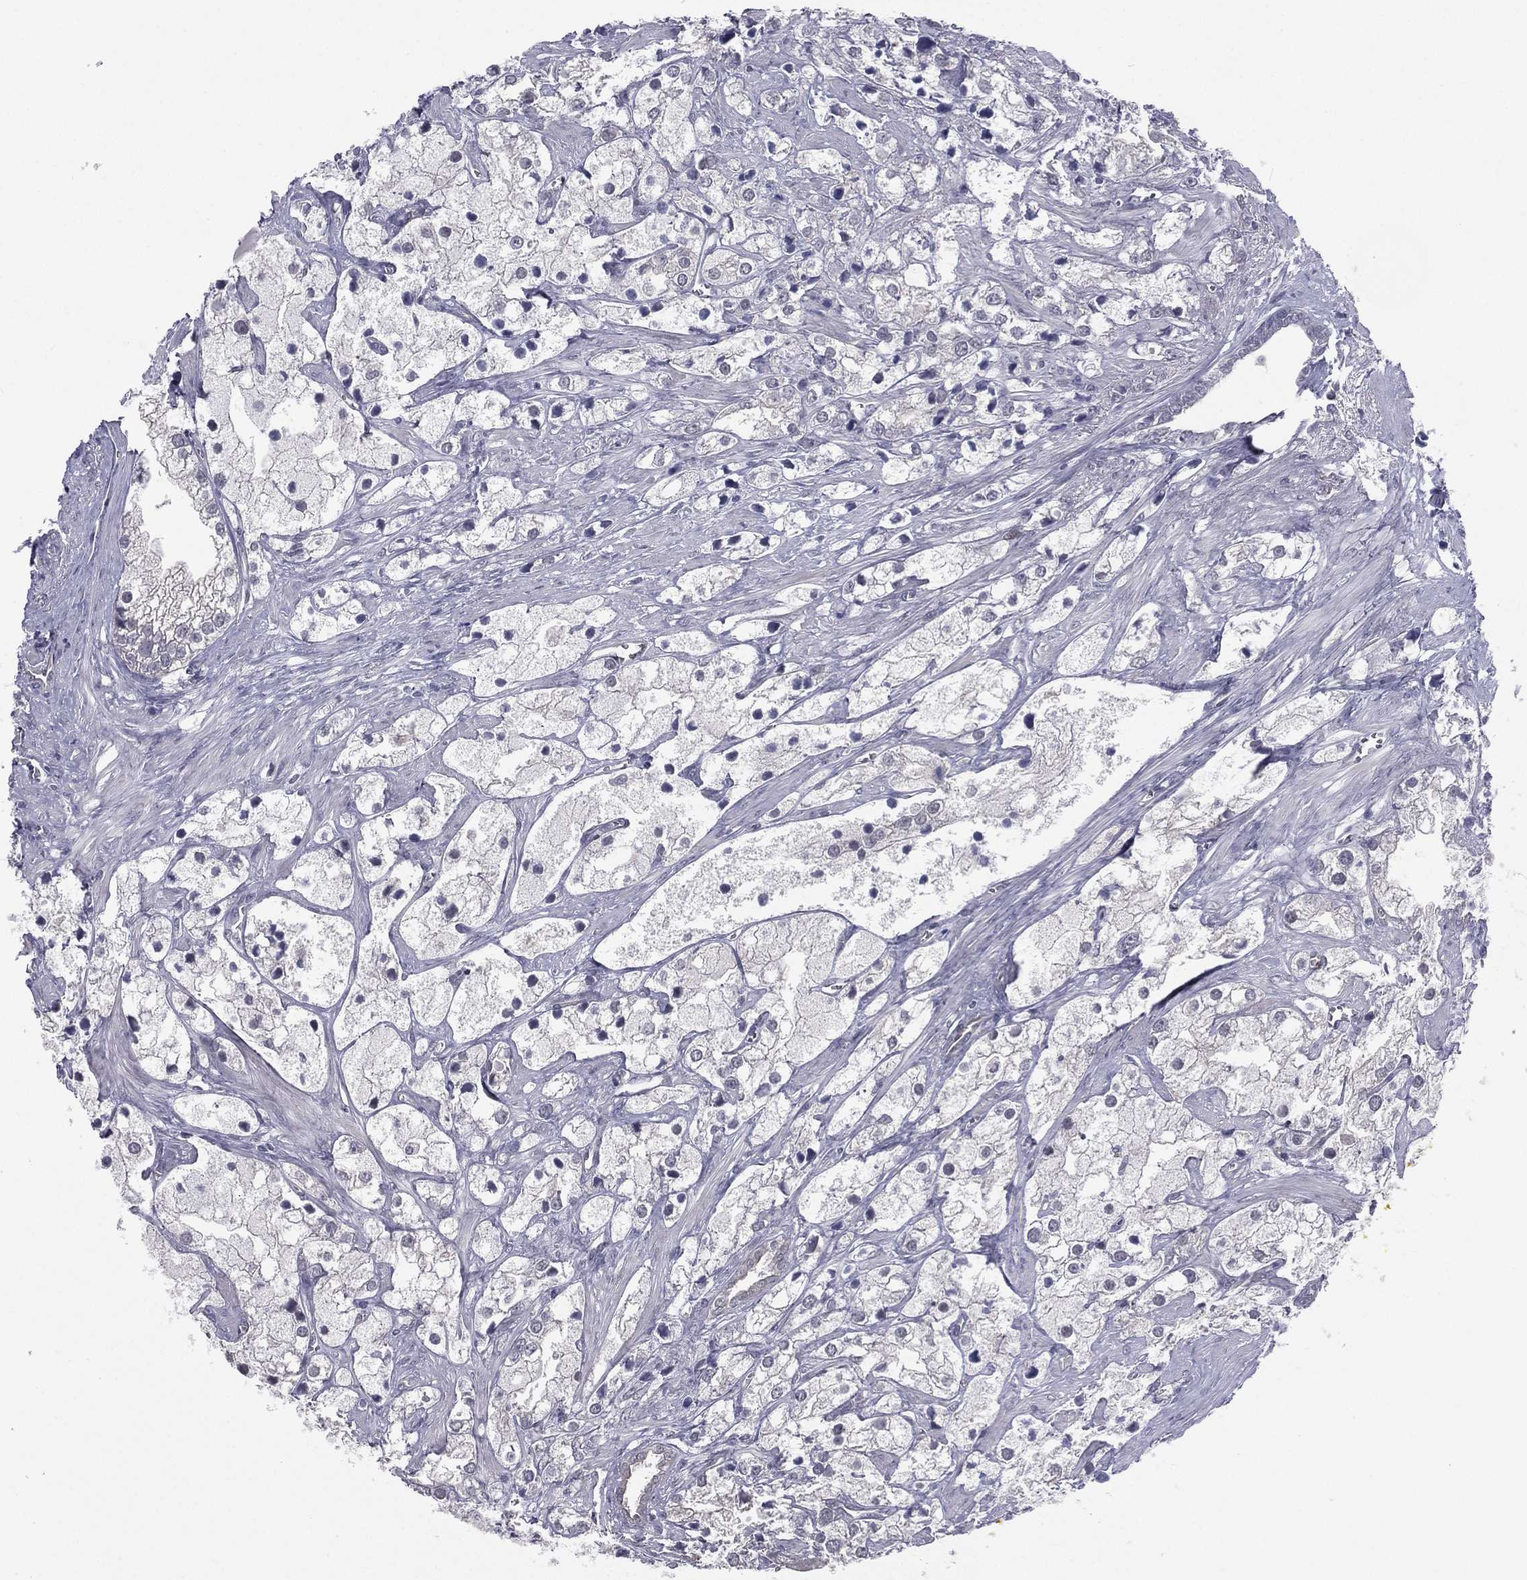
{"staining": {"intensity": "negative", "quantity": "none", "location": "none"}, "tissue": "prostate cancer", "cell_type": "Tumor cells", "image_type": "cancer", "snomed": [{"axis": "morphology", "description": "Adenocarcinoma, NOS"}, {"axis": "topography", "description": "Prostate and seminal vesicle, NOS"}, {"axis": "topography", "description": "Prostate"}], "caption": "Protein analysis of prostate cancer shows no significant expression in tumor cells.", "gene": "ACTRT2", "patient": {"sex": "male", "age": 79}}